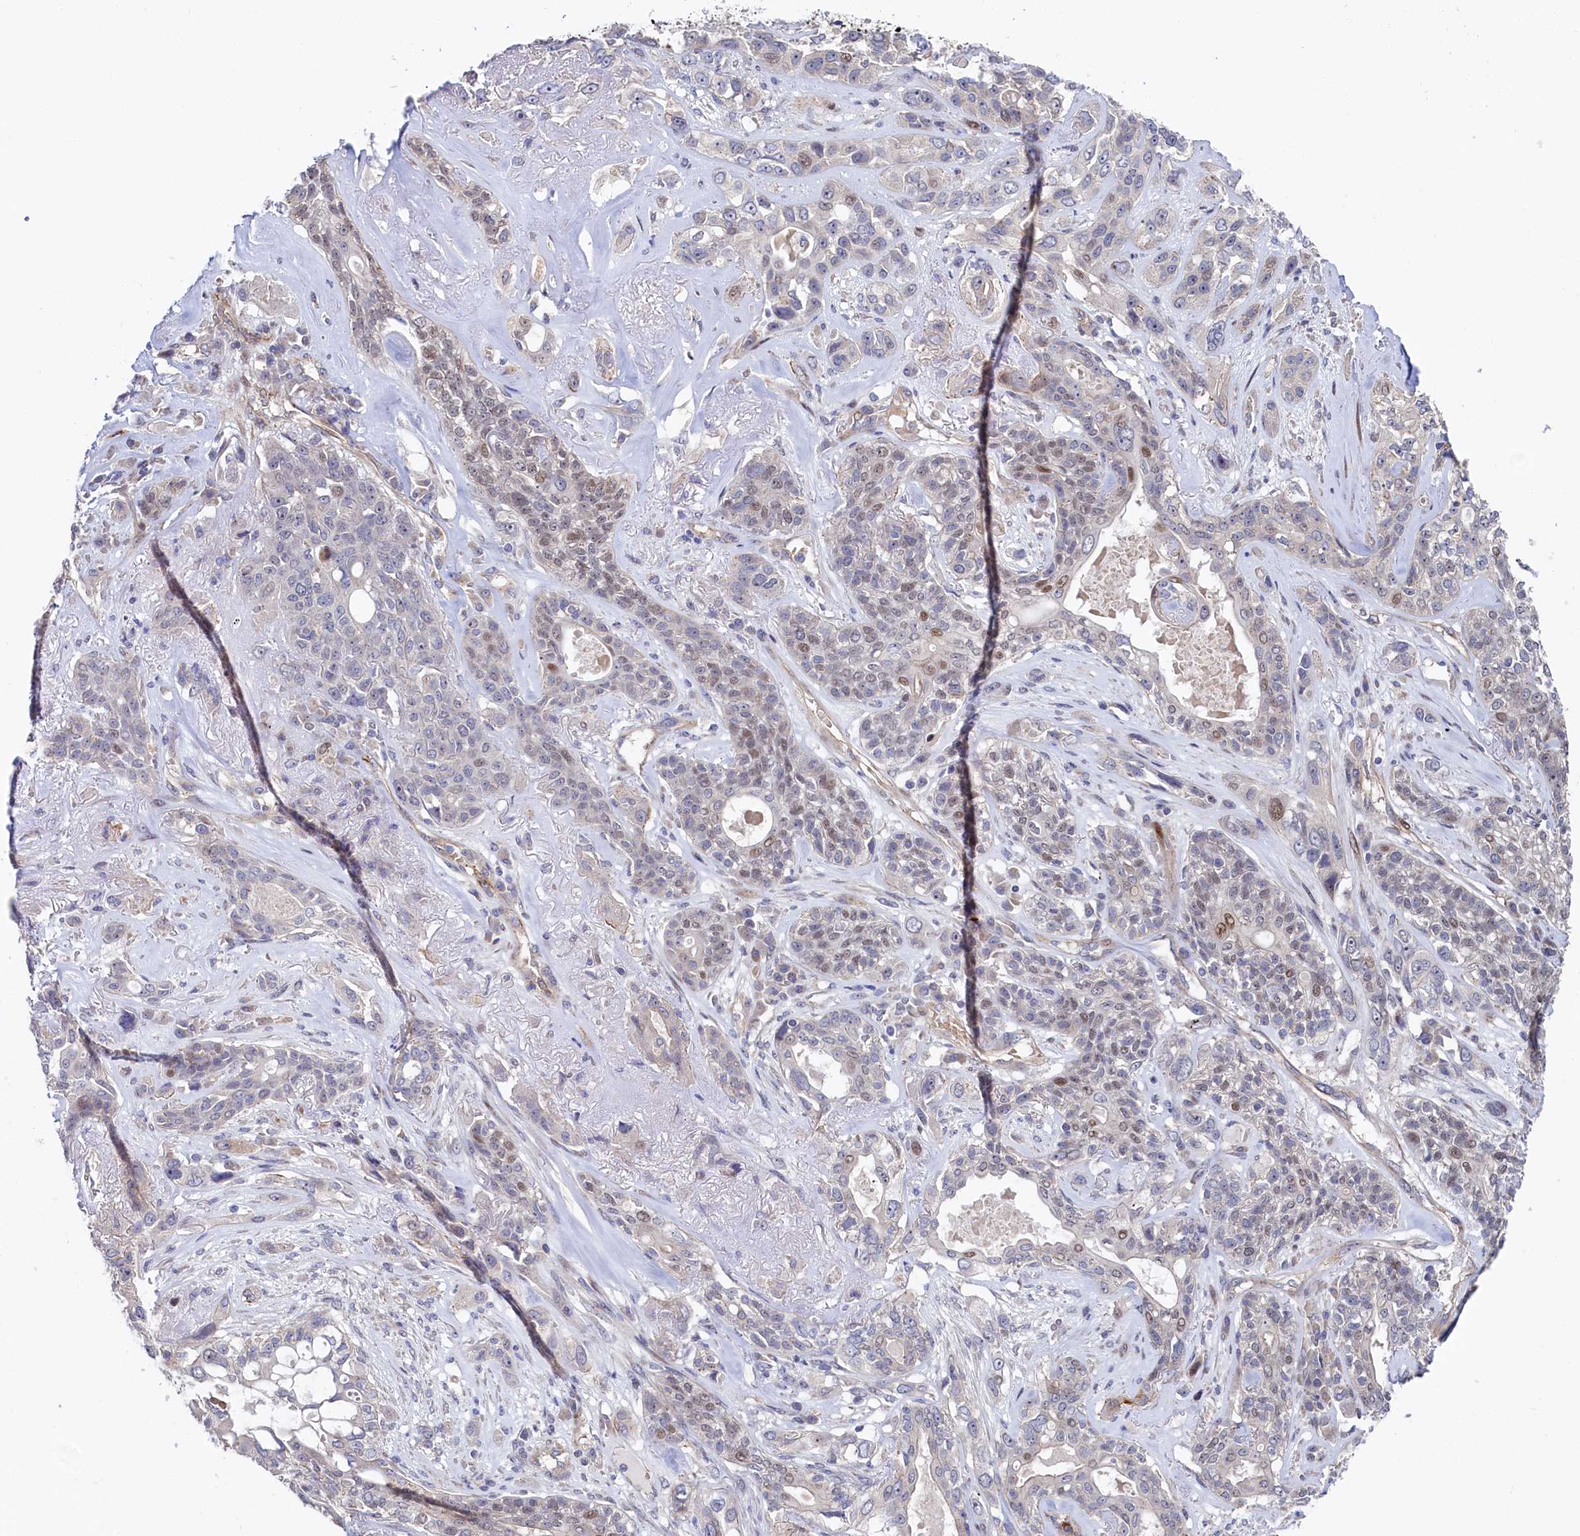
{"staining": {"intensity": "weak", "quantity": "<25%", "location": "nuclear"}, "tissue": "lung cancer", "cell_type": "Tumor cells", "image_type": "cancer", "snomed": [{"axis": "morphology", "description": "Squamous cell carcinoma, NOS"}, {"axis": "topography", "description": "Lung"}], "caption": "Micrograph shows no significant protein positivity in tumor cells of squamous cell carcinoma (lung).", "gene": "PIK3C3", "patient": {"sex": "female", "age": 70}}